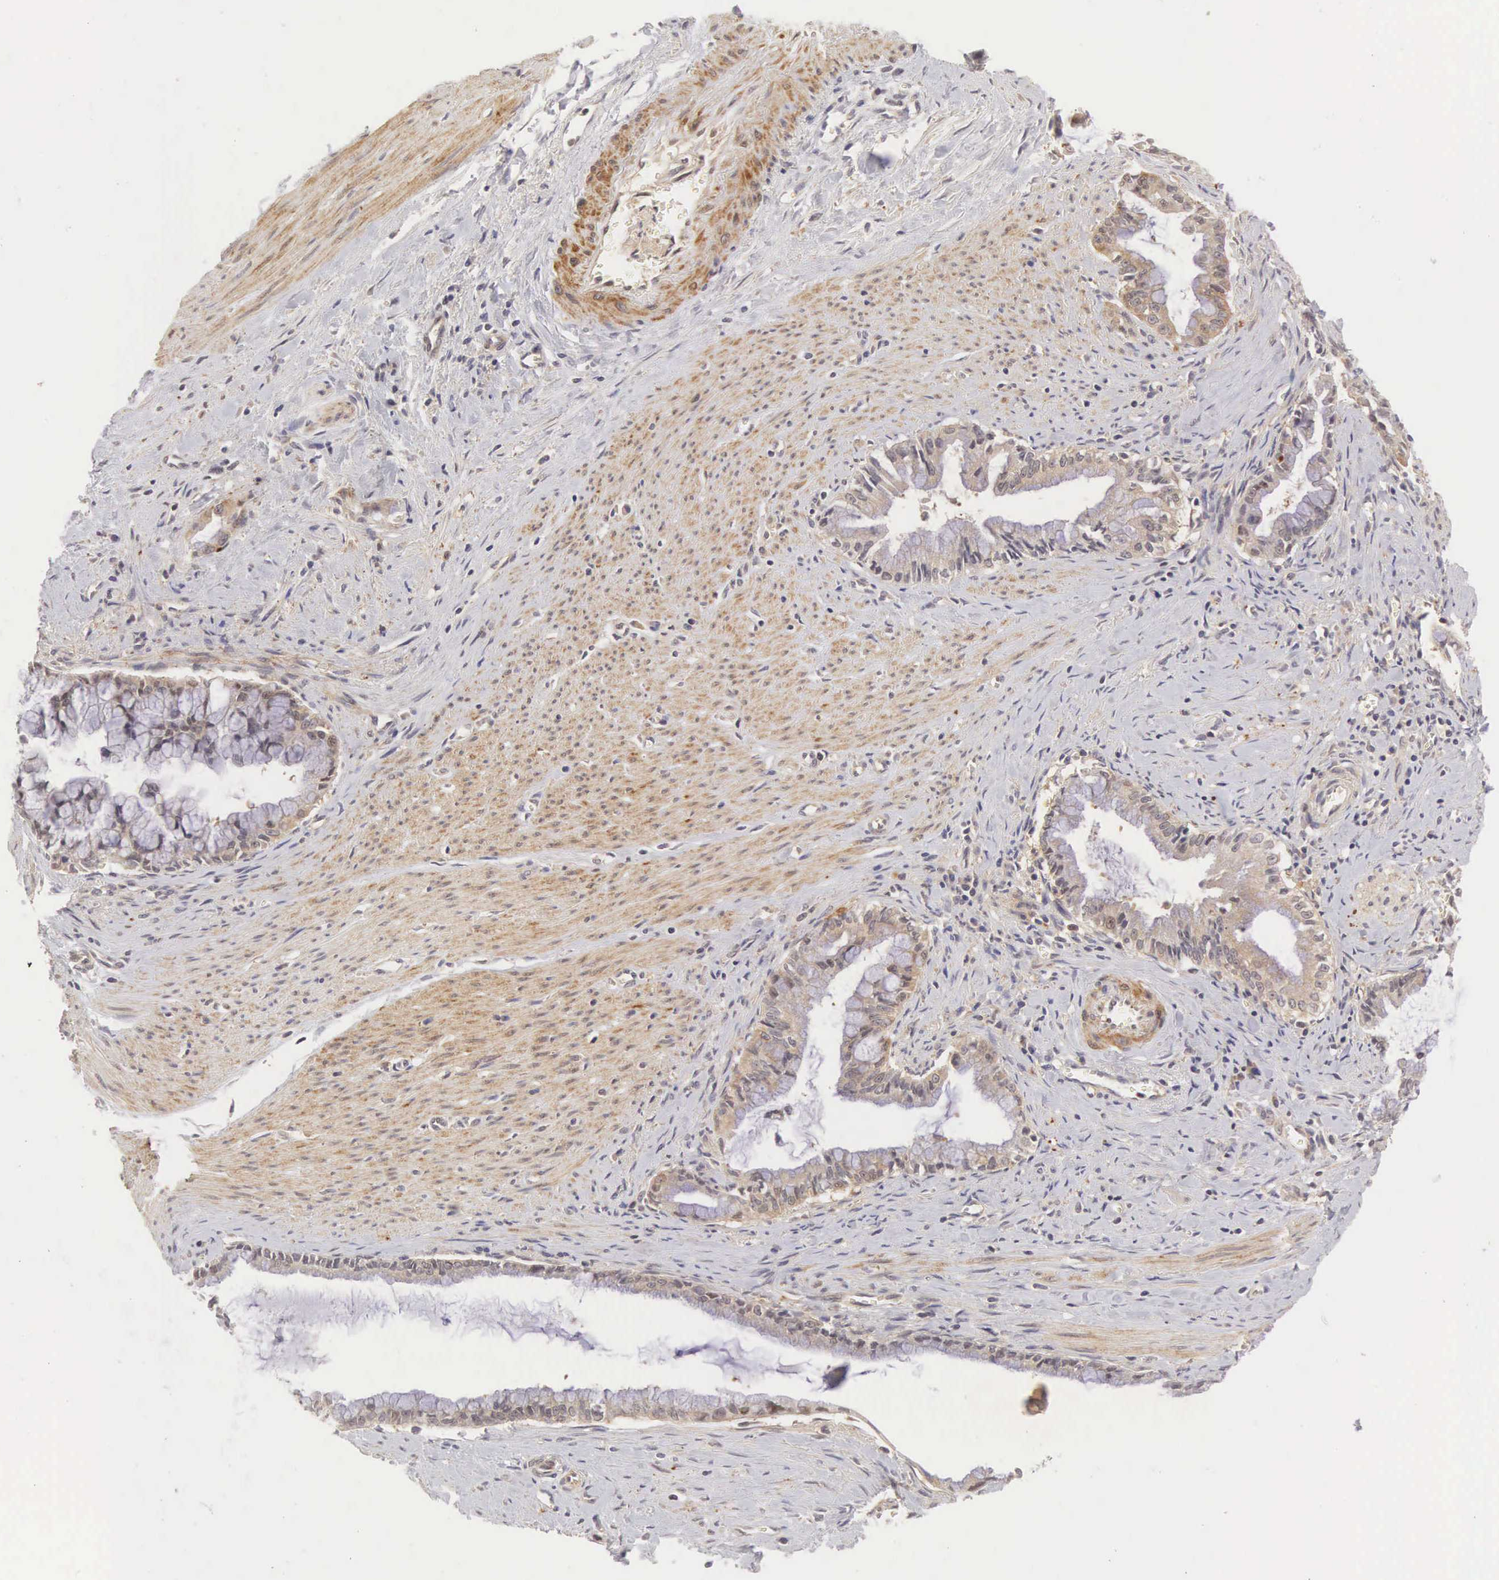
{"staining": {"intensity": "weak", "quantity": "25%-75%", "location": "cytoplasmic/membranous"}, "tissue": "pancreatic cancer", "cell_type": "Tumor cells", "image_type": "cancer", "snomed": [{"axis": "morphology", "description": "Adenocarcinoma, NOS"}, {"axis": "topography", "description": "Pancreas"}], "caption": "IHC (DAB (3,3'-diaminobenzidine)) staining of human pancreatic adenocarcinoma displays weak cytoplasmic/membranous protein staining in approximately 25%-75% of tumor cells.", "gene": "CD1A", "patient": {"sex": "male", "age": 59}}